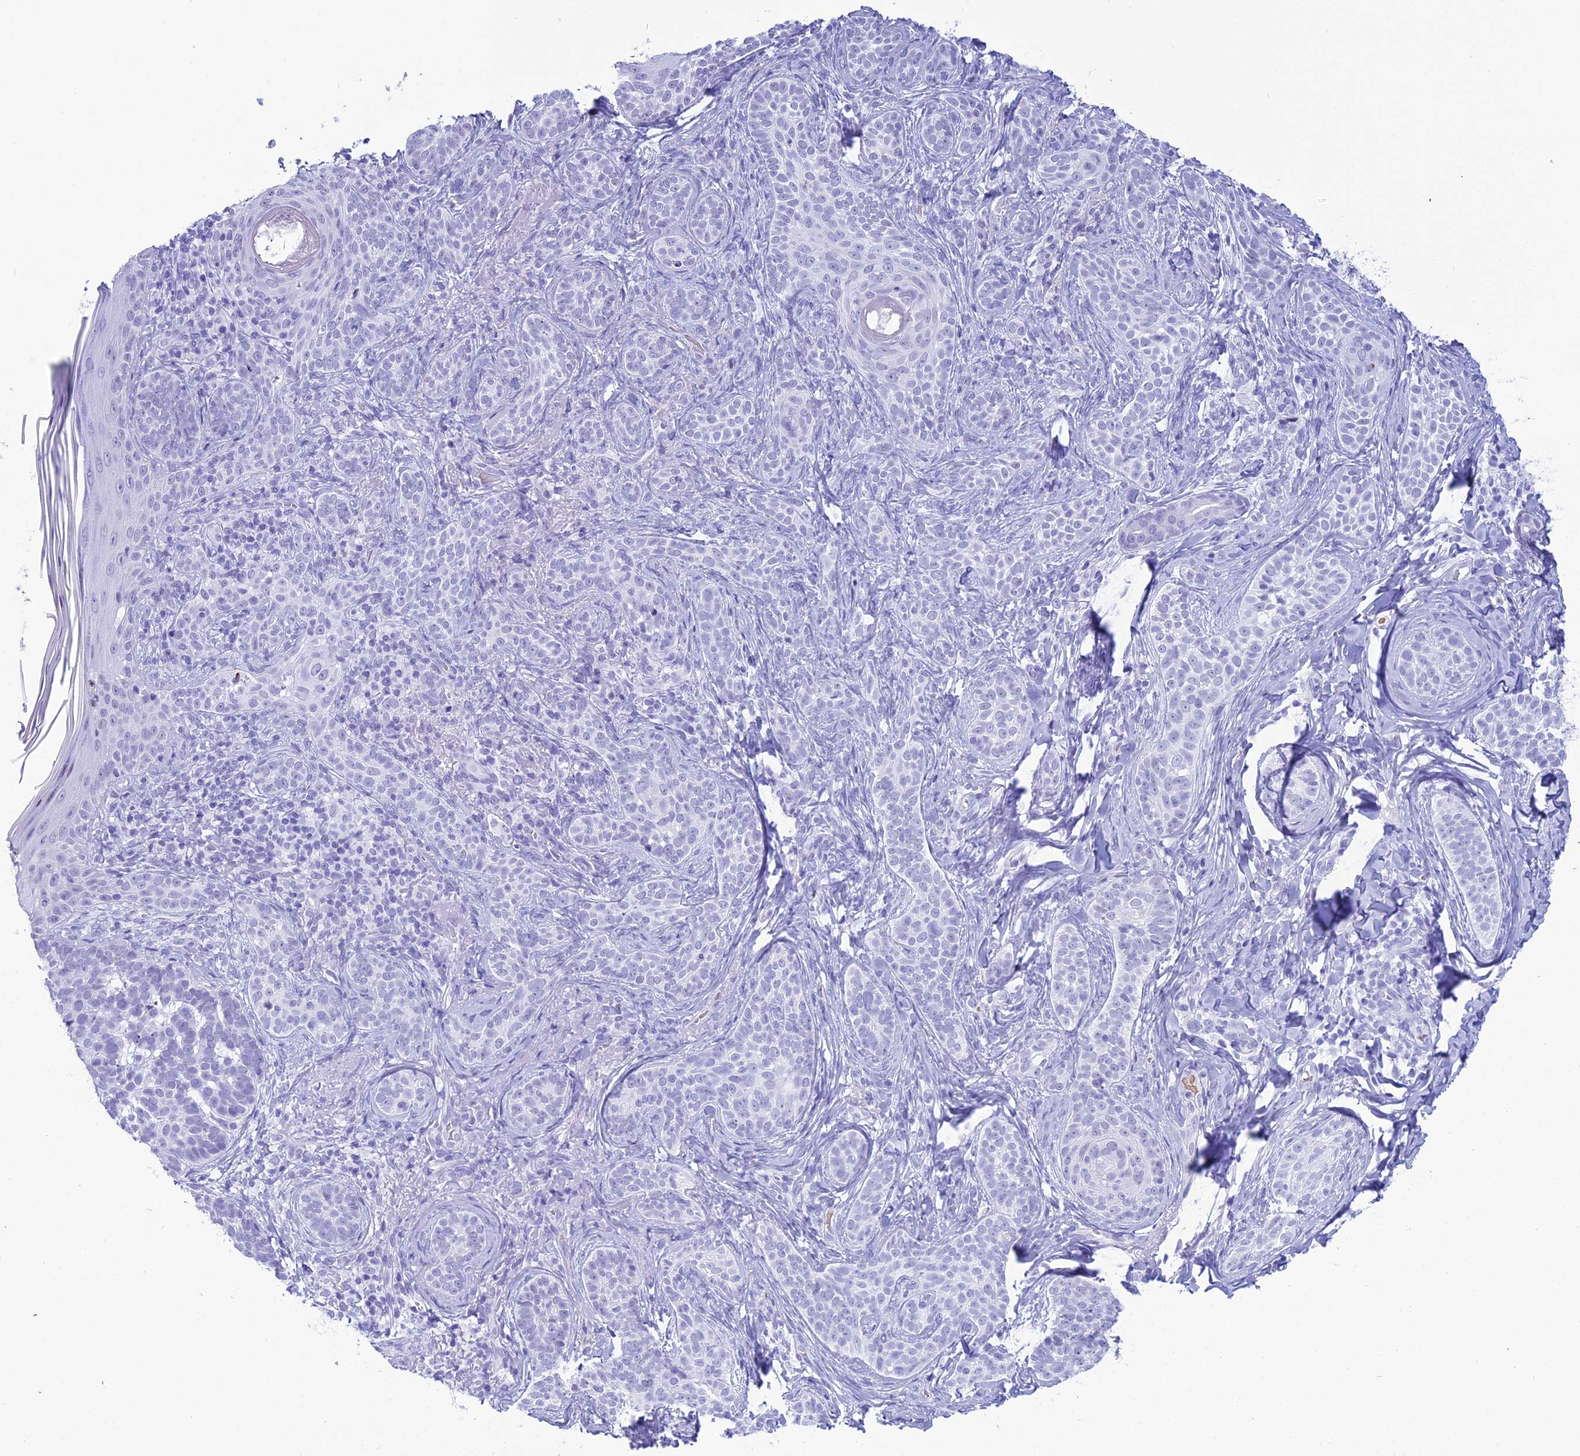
{"staining": {"intensity": "negative", "quantity": "none", "location": "none"}, "tissue": "skin cancer", "cell_type": "Tumor cells", "image_type": "cancer", "snomed": [{"axis": "morphology", "description": "Basal cell carcinoma"}, {"axis": "topography", "description": "Skin"}], "caption": "Immunohistochemistry of skin cancer (basal cell carcinoma) reveals no staining in tumor cells. (DAB immunohistochemistry (IHC), high magnification).", "gene": "RNPS1", "patient": {"sex": "male", "age": 71}}